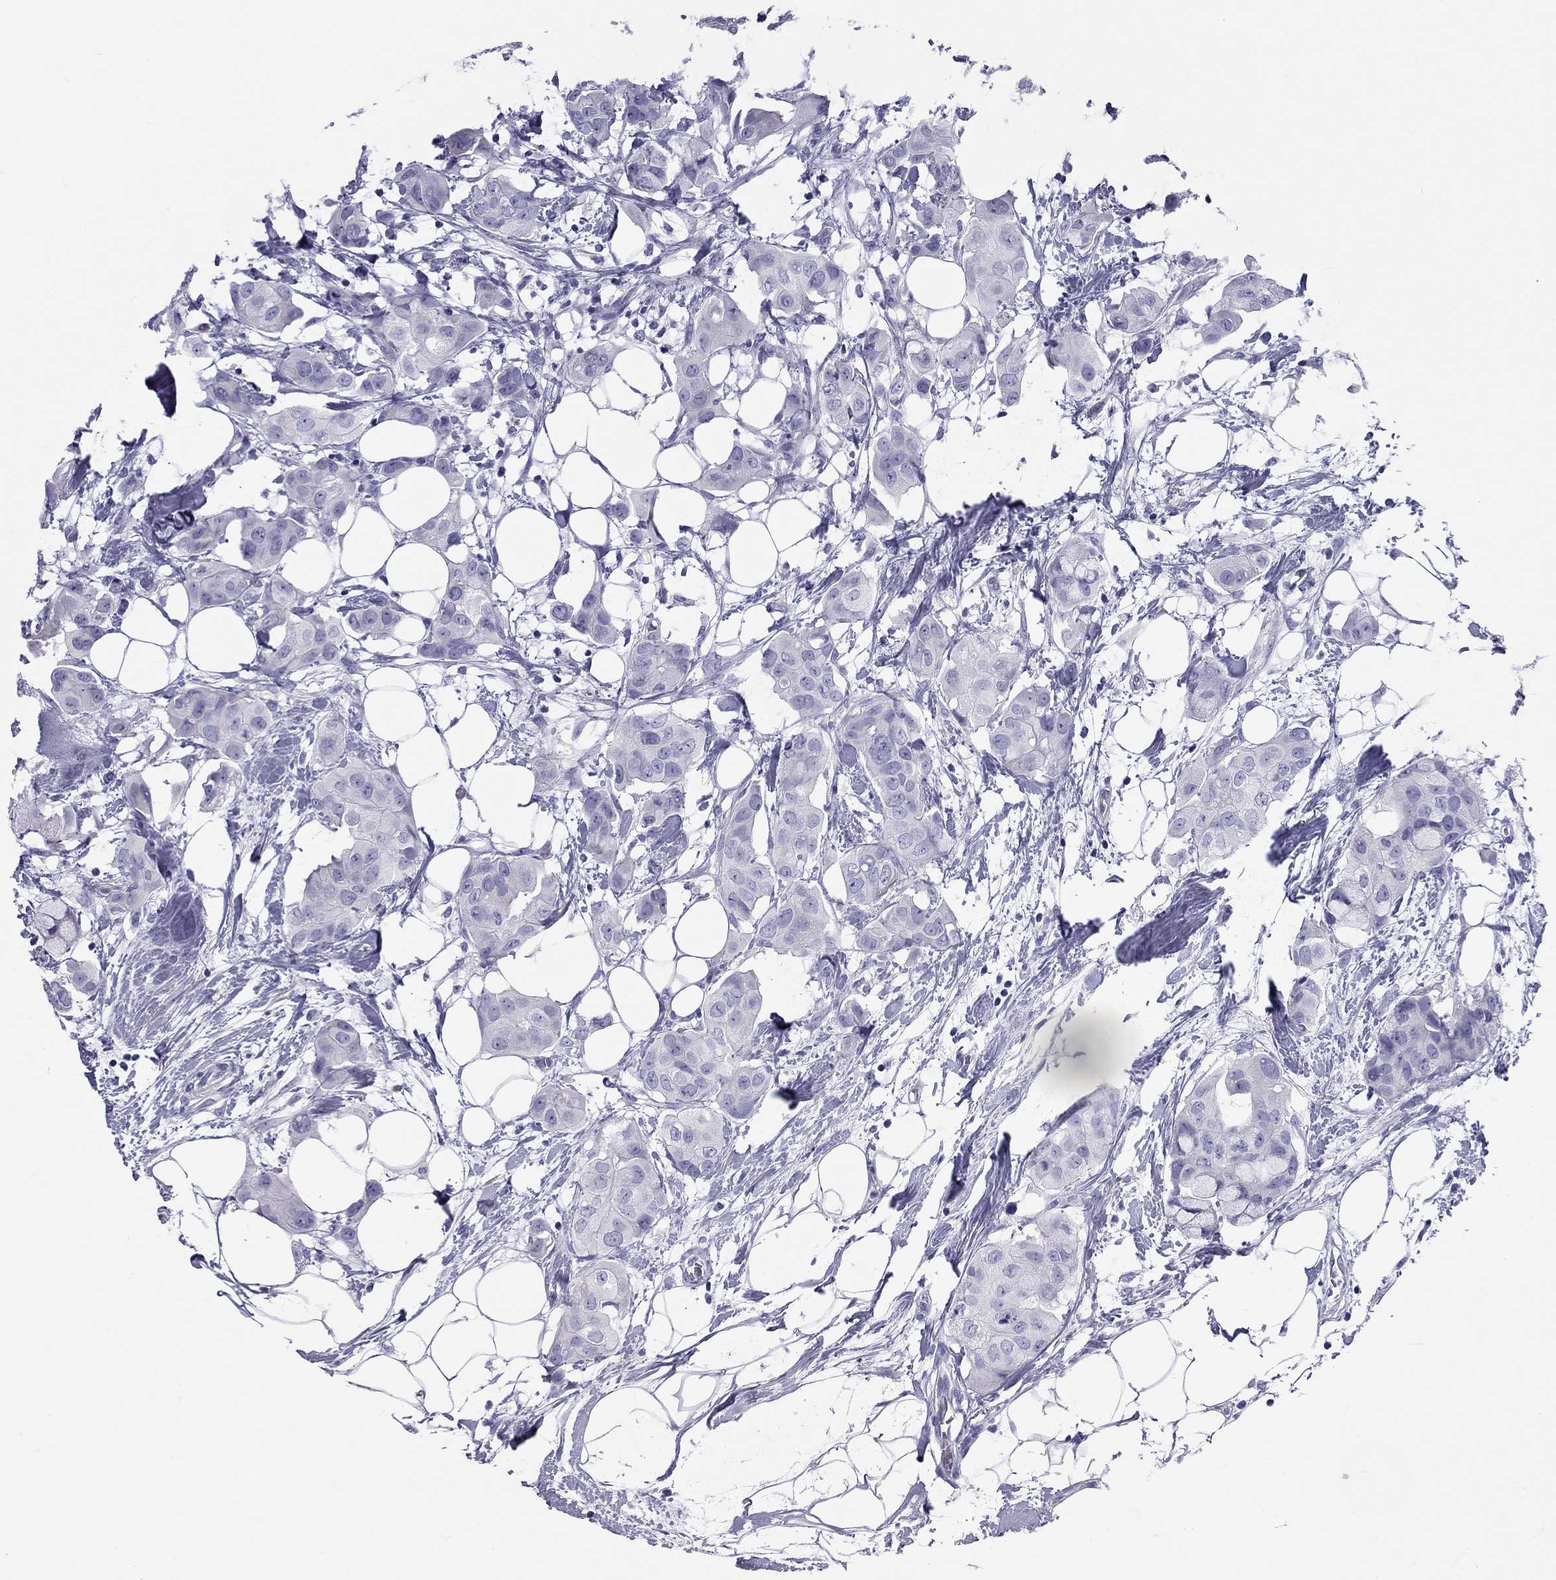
{"staining": {"intensity": "negative", "quantity": "none", "location": "none"}, "tissue": "breast cancer", "cell_type": "Tumor cells", "image_type": "cancer", "snomed": [{"axis": "morphology", "description": "Normal tissue, NOS"}, {"axis": "morphology", "description": "Duct carcinoma"}, {"axis": "topography", "description": "Breast"}], "caption": "Histopathology image shows no protein expression in tumor cells of breast cancer tissue. (Brightfield microscopy of DAB immunohistochemistry at high magnification).", "gene": "FSCN3", "patient": {"sex": "female", "age": 40}}